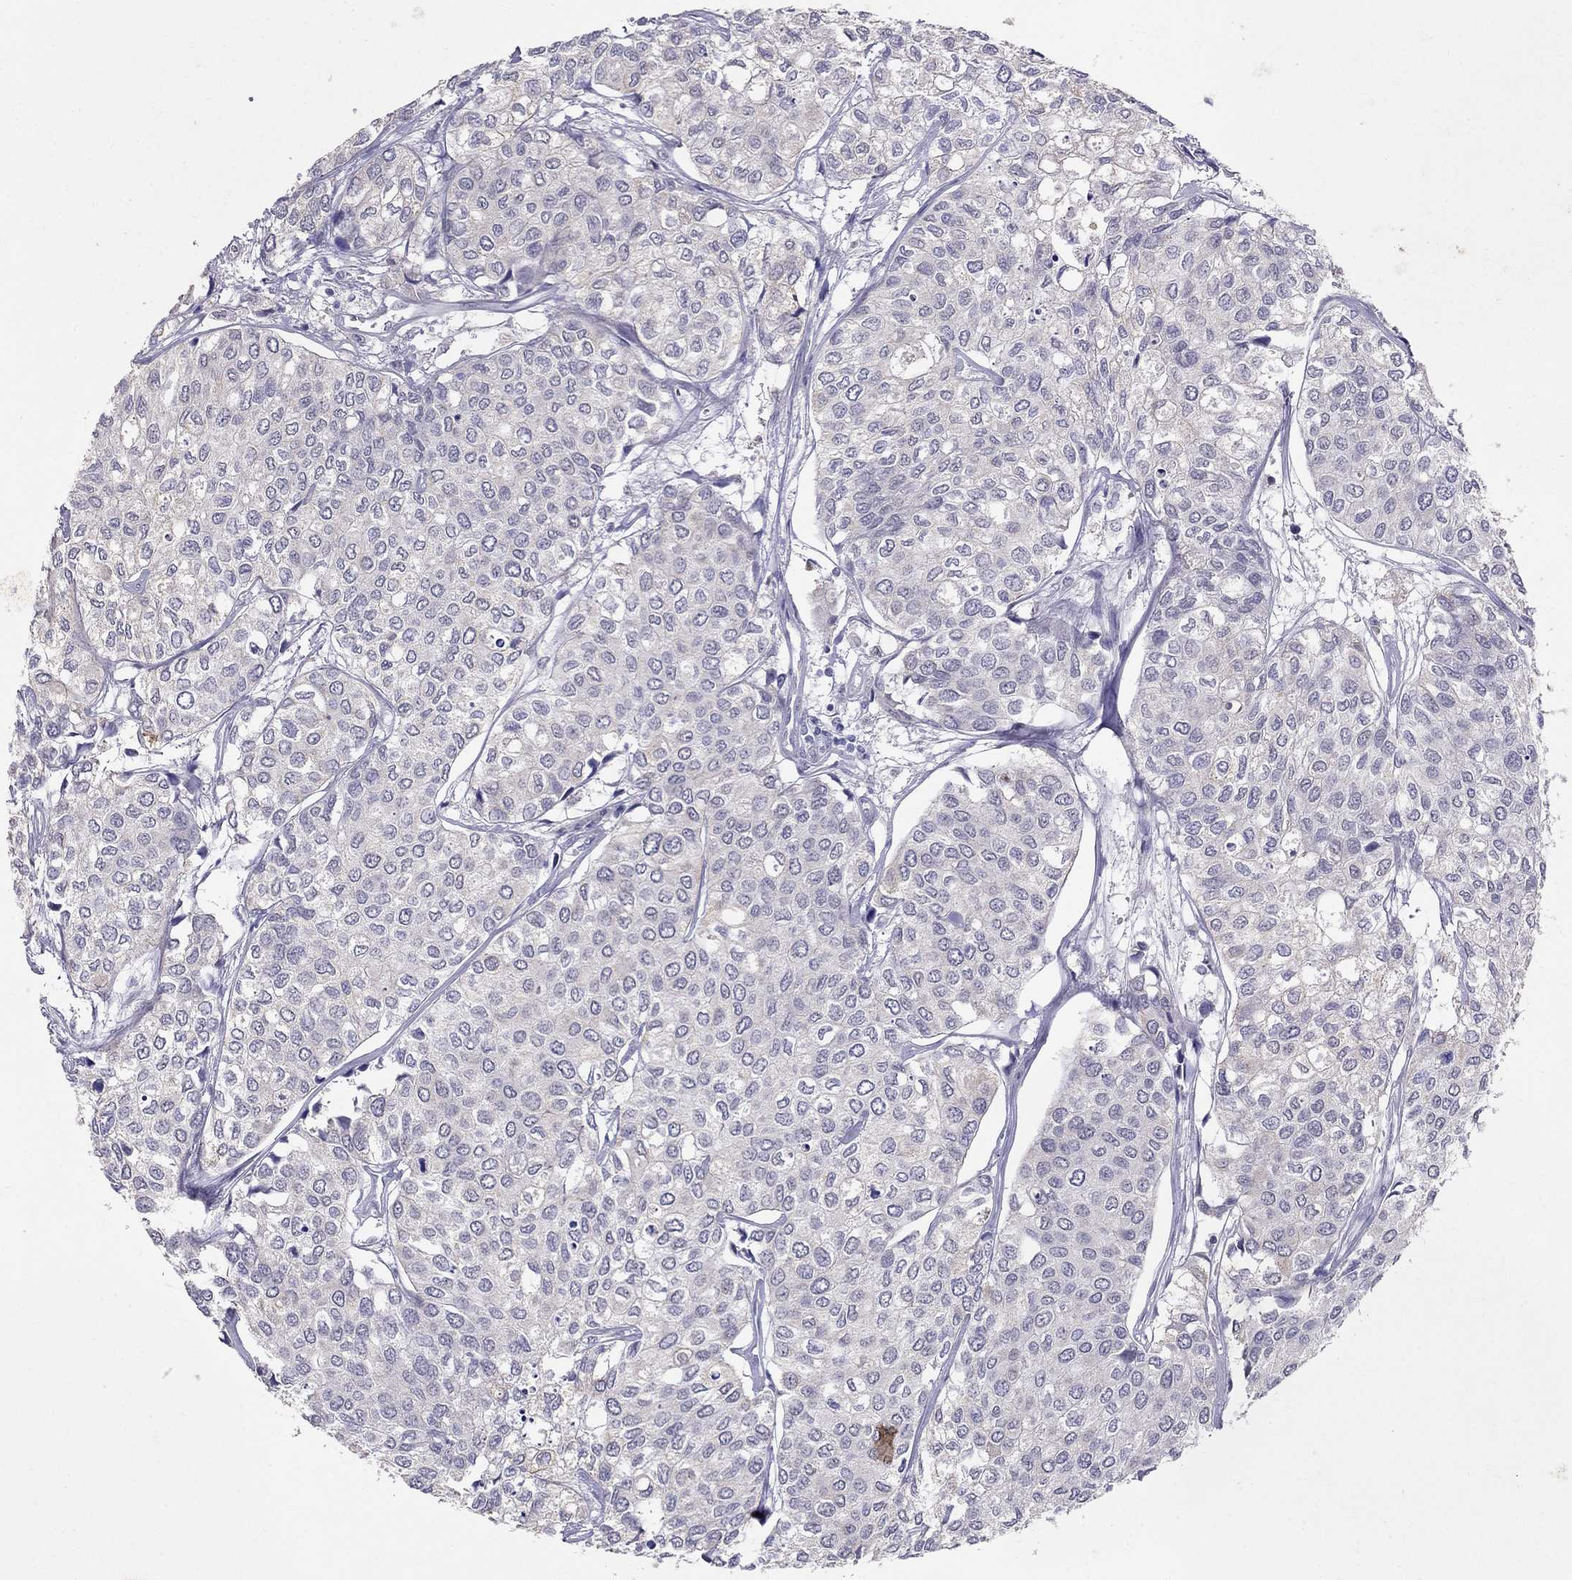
{"staining": {"intensity": "negative", "quantity": "none", "location": "none"}, "tissue": "urothelial cancer", "cell_type": "Tumor cells", "image_type": "cancer", "snomed": [{"axis": "morphology", "description": "Urothelial carcinoma, High grade"}, {"axis": "topography", "description": "Urinary bladder"}], "caption": "Urothelial carcinoma (high-grade) was stained to show a protein in brown. There is no significant positivity in tumor cells. (DAB (3,3'-diaminobenzidine) immunohistochemistry (IHC), high magnification).", "gene": "MYO3B", "patient": {"sex": "male", "age": 73}}